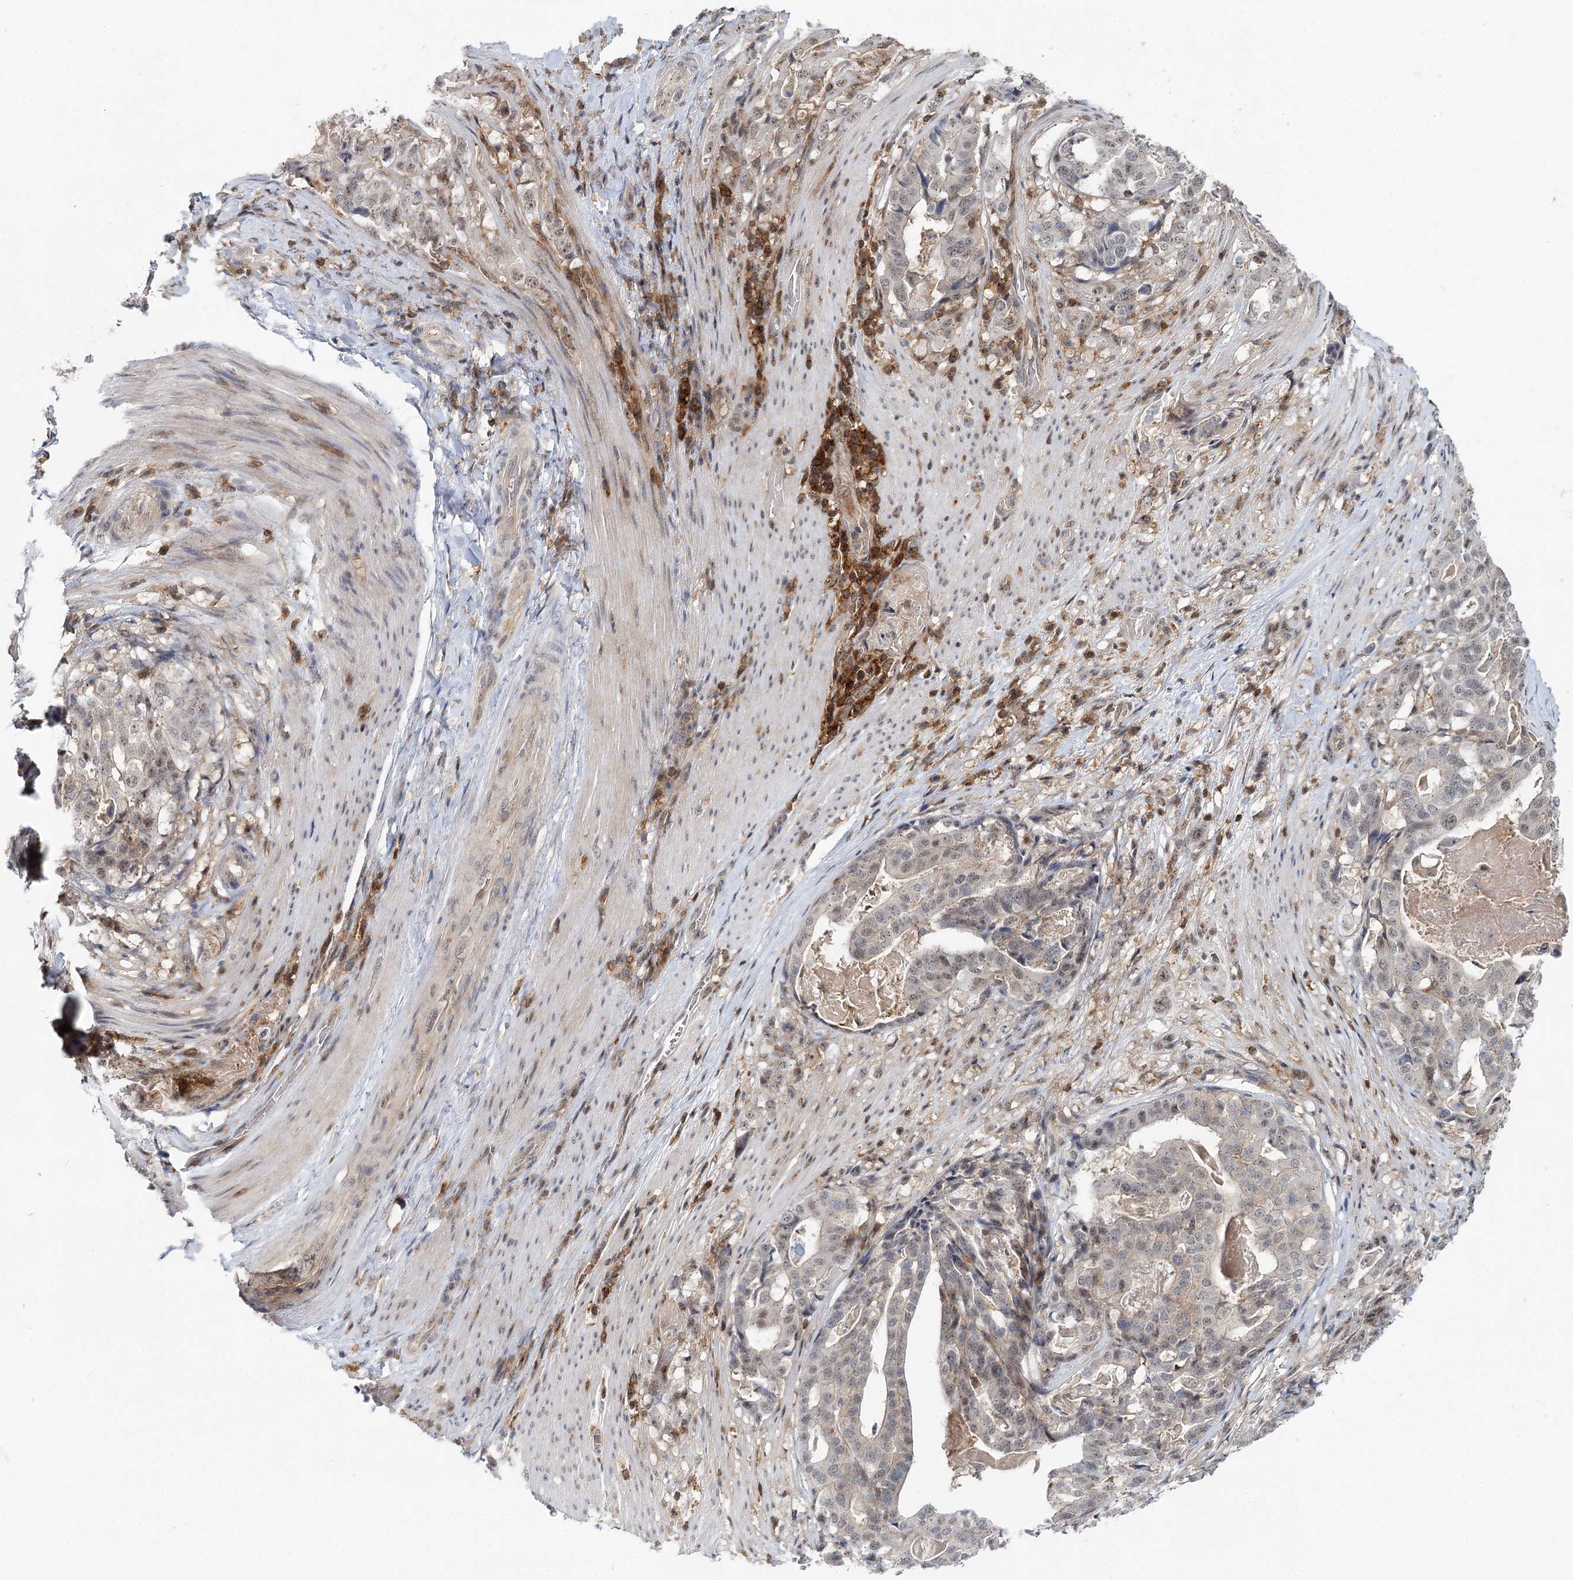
{"staining": {"intensity": "weak", "quantity": "<25%", "location": "nuclear"}, "tissue": "stomach cancer", "cell_type": "Tumor cells", "image_type": "cancer", "snomed": [{"axis": "morphology", "description": "Adenocarcinoma, NOS"}, {"axis": "topography", "description": "Stomach"}], "caption": "Tumor cells show no significant expression in adenocarcinoma (stomach). (Stains: DAB (3,3'-diaminobenzidine) IHC with hematoxylin counter stain, Microscopy: brightfield microscopy at high magnification).", "gene": "CDC42SE2", "patient": {"sex": "male", "age": 48}}